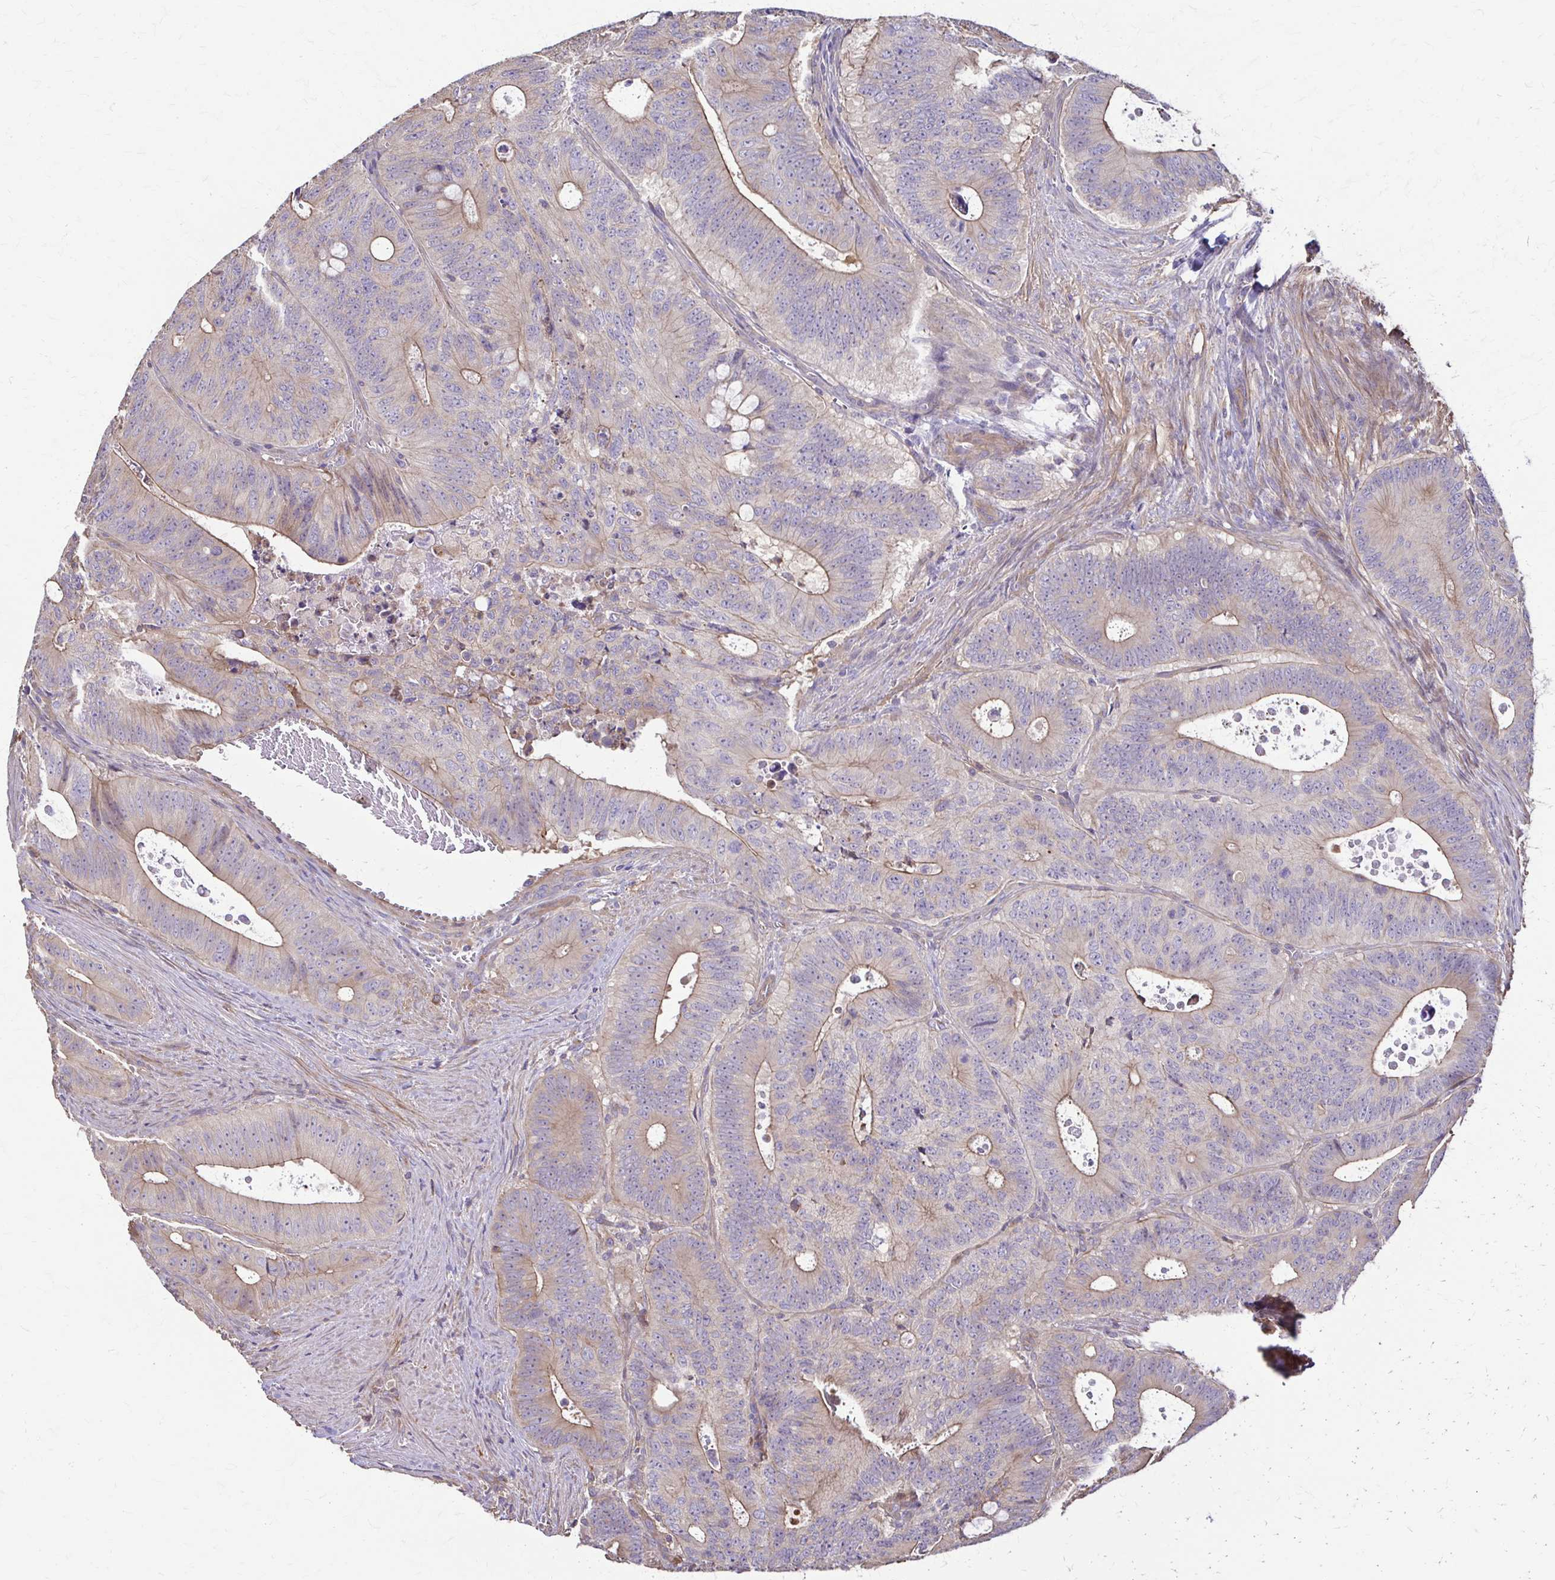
{"staining": {"intensity": "weak", "quantity": "25%-75%", "location": "cytoplasmic/membranous"}, "tissue": "colorectal cancer", "cell_type": "Tumor cells", "image_type": "cancer", "snomed": [{"axis": "morphology", "description": "Adenocarcinoma, NOS"}, {"axis": "topography", "description": "Colon"}], "caption": "Colorectal cancer (adenocarcinoma) stained for a protein (brown) exhibits weak cytoplasmic/membranous positive positivity in about 25%-75% of tumor cells.", "gene": "DSP", "patient": {"sex": "male", "age": 62}}